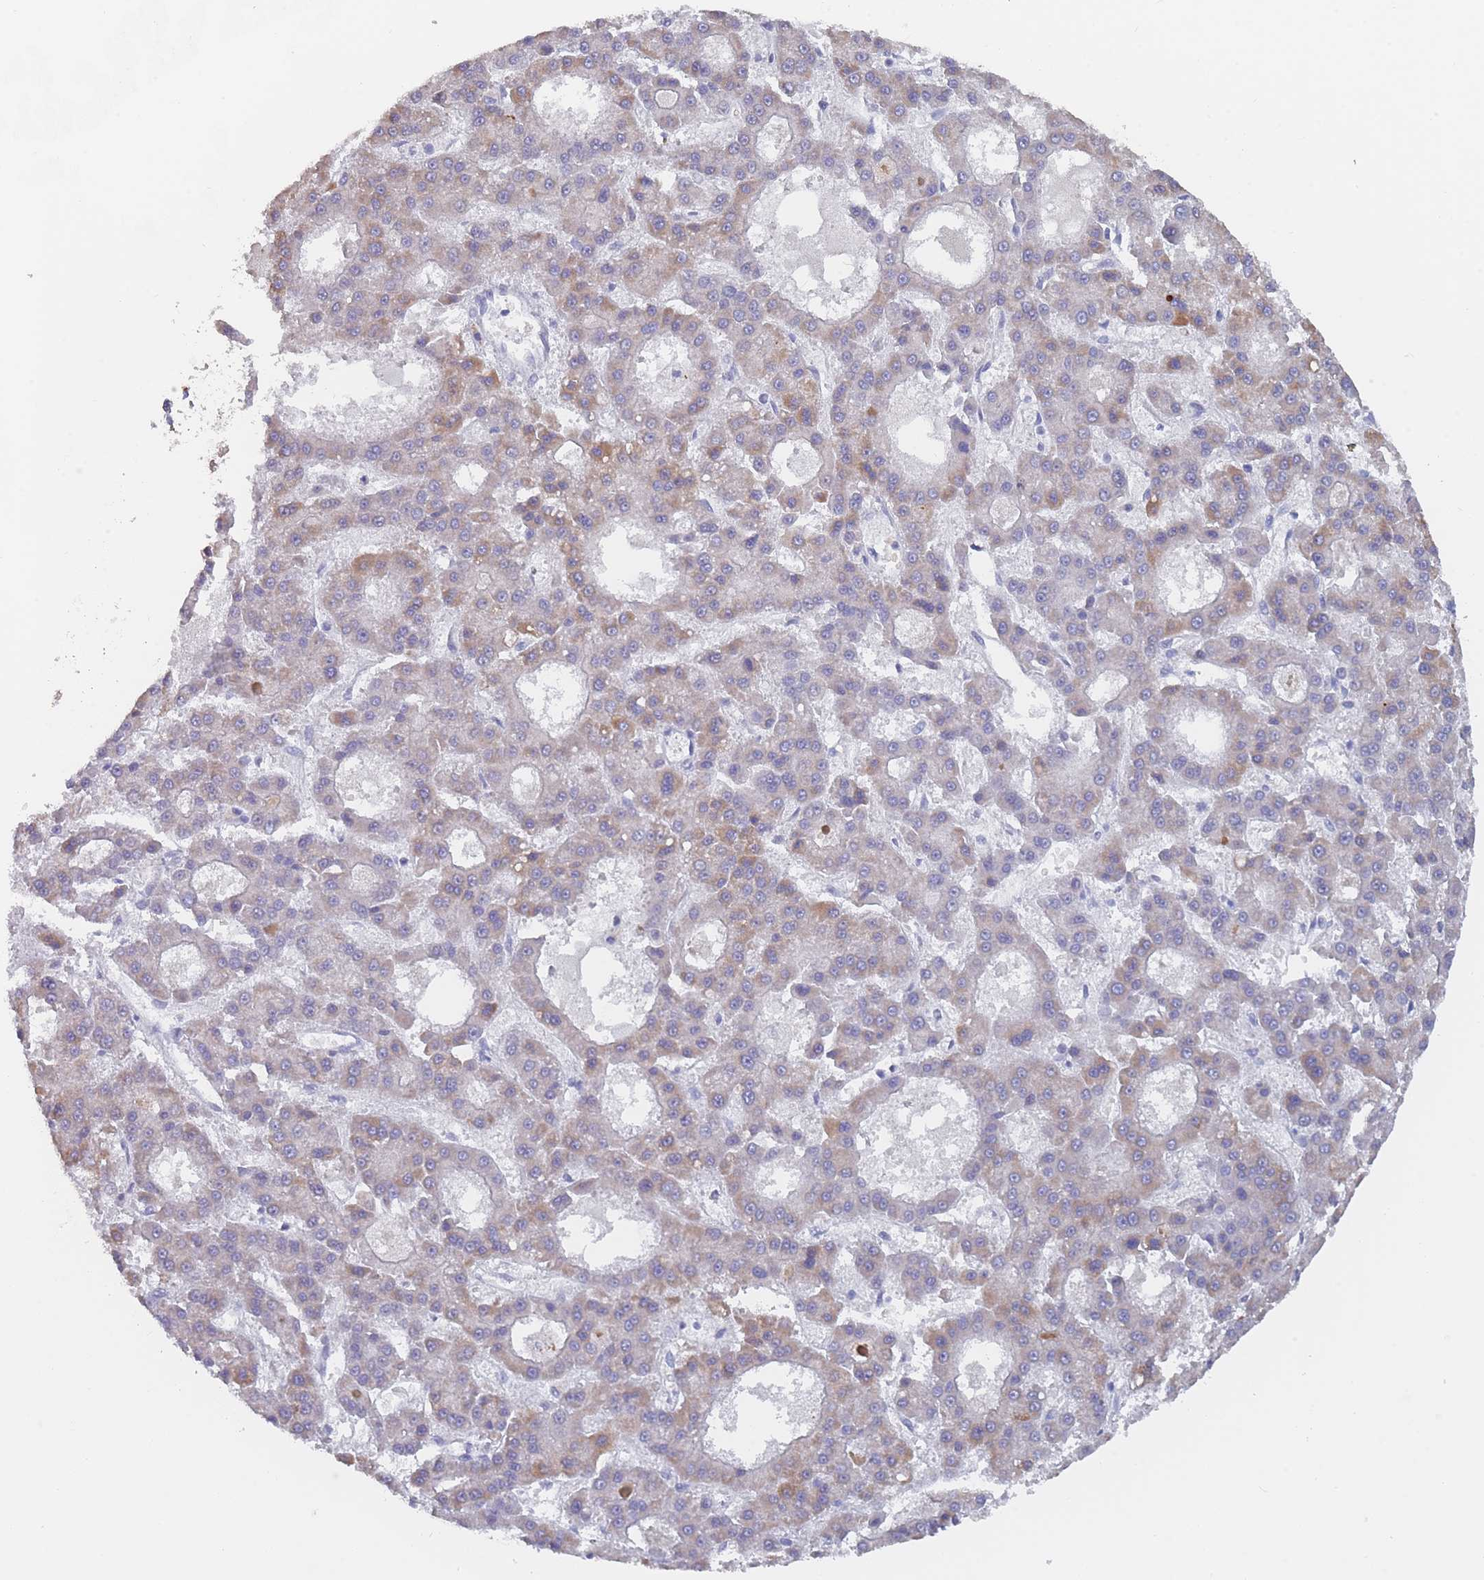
{"staining": {"intensity": "weak", "quantity": "25%-75%", "location": "cytoplasmic/membranous"}, "tissue": "liver cancer", "cell_type": "Tumor cells", "image_type": "cancer", "snomed": [{"axis": "morphology", "description": "Carcinoma, Hepatocellular, NOS"}, {"axis": "topography", "description": "Liver"}], "caption": "There is low levels of weak cytoplasmic/membranous positivity in tumor cells of liver hepatocellular carcinoma, as demonstrated by immunohistochemical staining (brown color).", "gene": "ST8SIA5", "patient": {"sex": "male", "age": 70}}